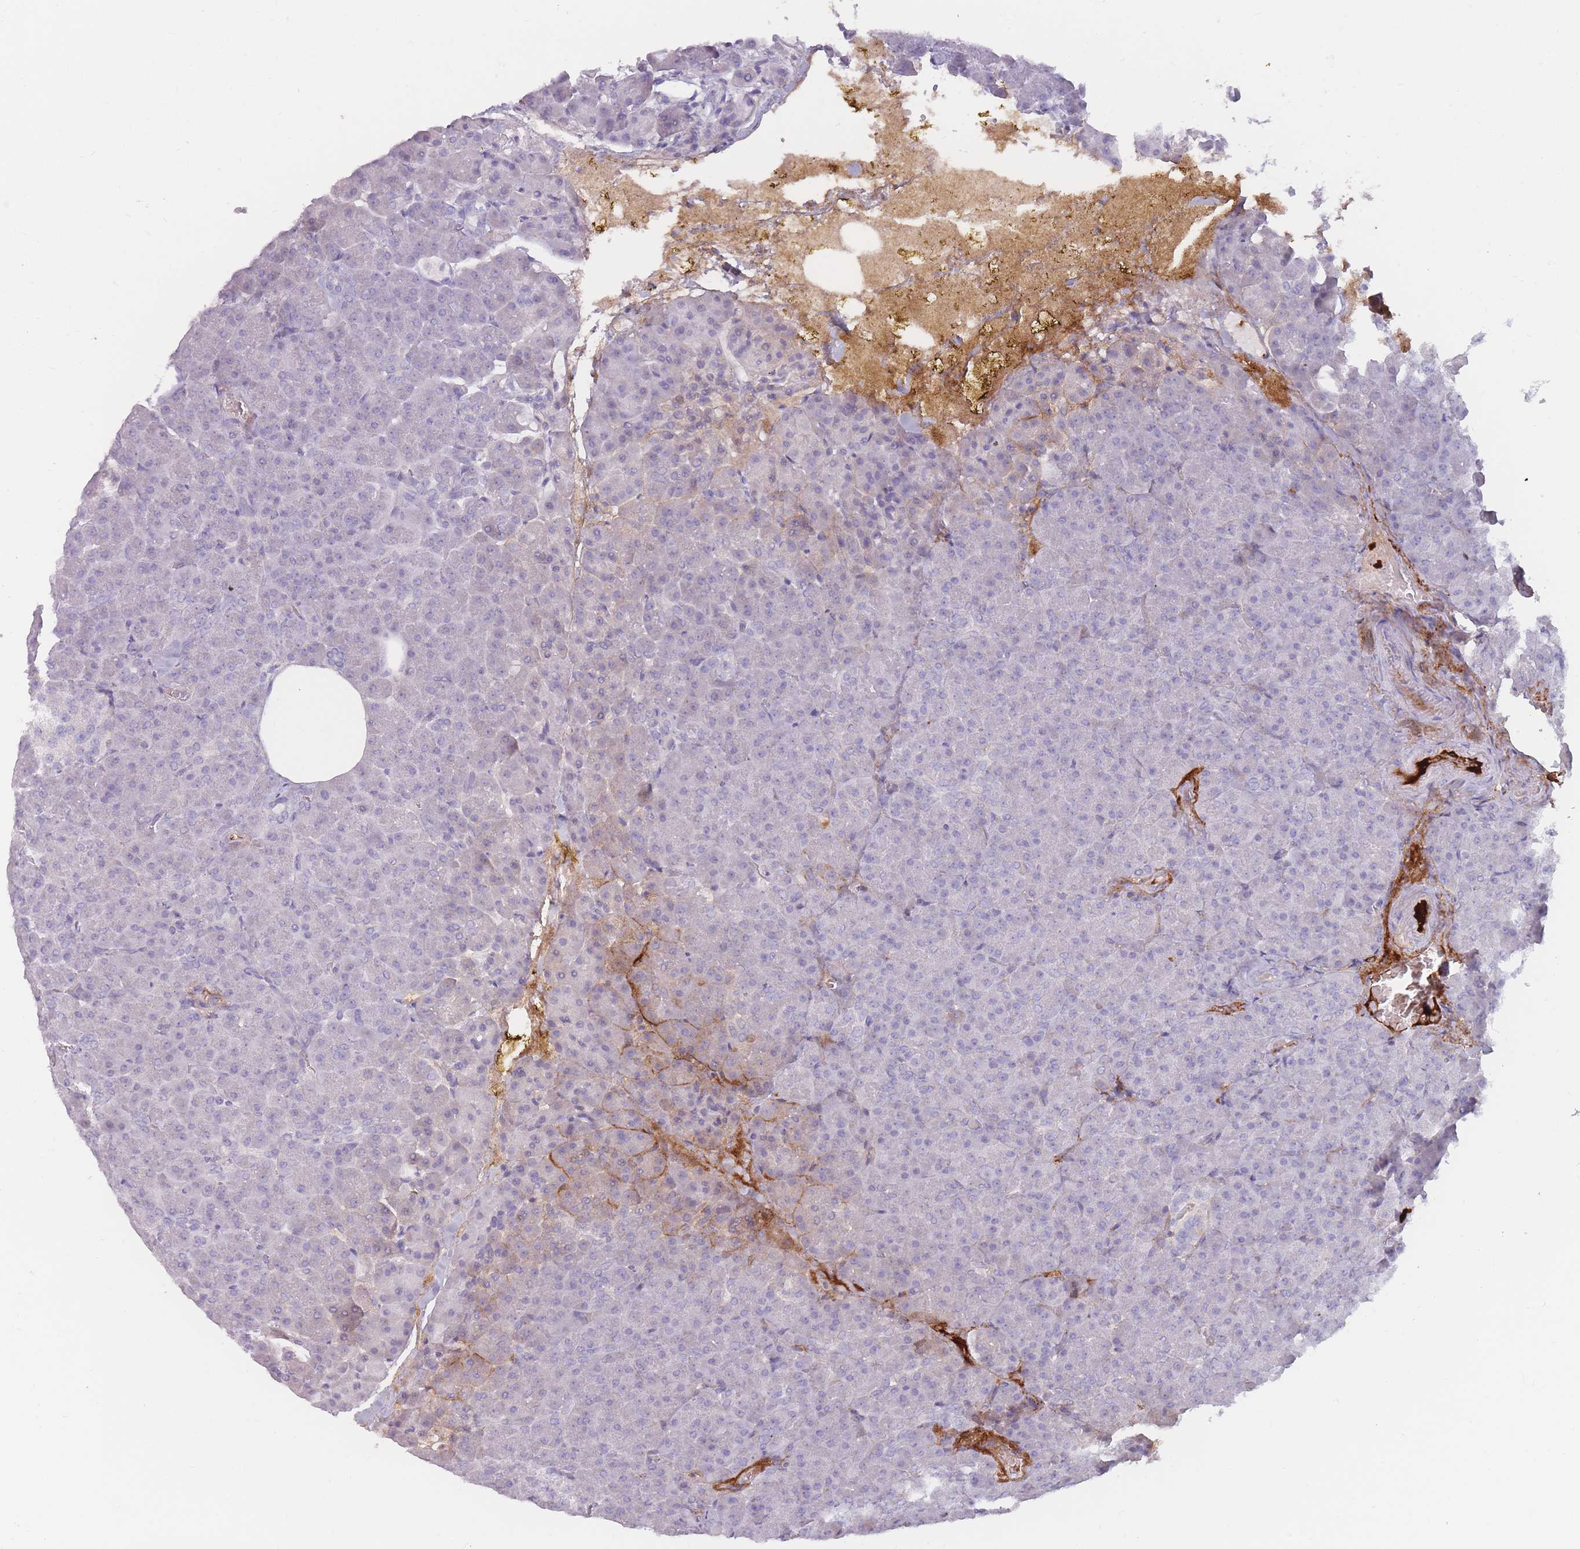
{"staining": {"intensity": "negative", "quantity": "none", "location": "none"}, "tissue": "pancreas", "cell_type": "Exocrine glandular cells", "image_type": "normal", "snomed": [{"axis": "morphology", "description": "Normal tissue, NOS"}, {"axis": "topography", "description": "Pancreas"}], "caption": "A micrograph of human pancreas is negative for staining in exocrine glandular cells.", "gene": "PRG4", "patient": {"sex": "female", "age": 74}}